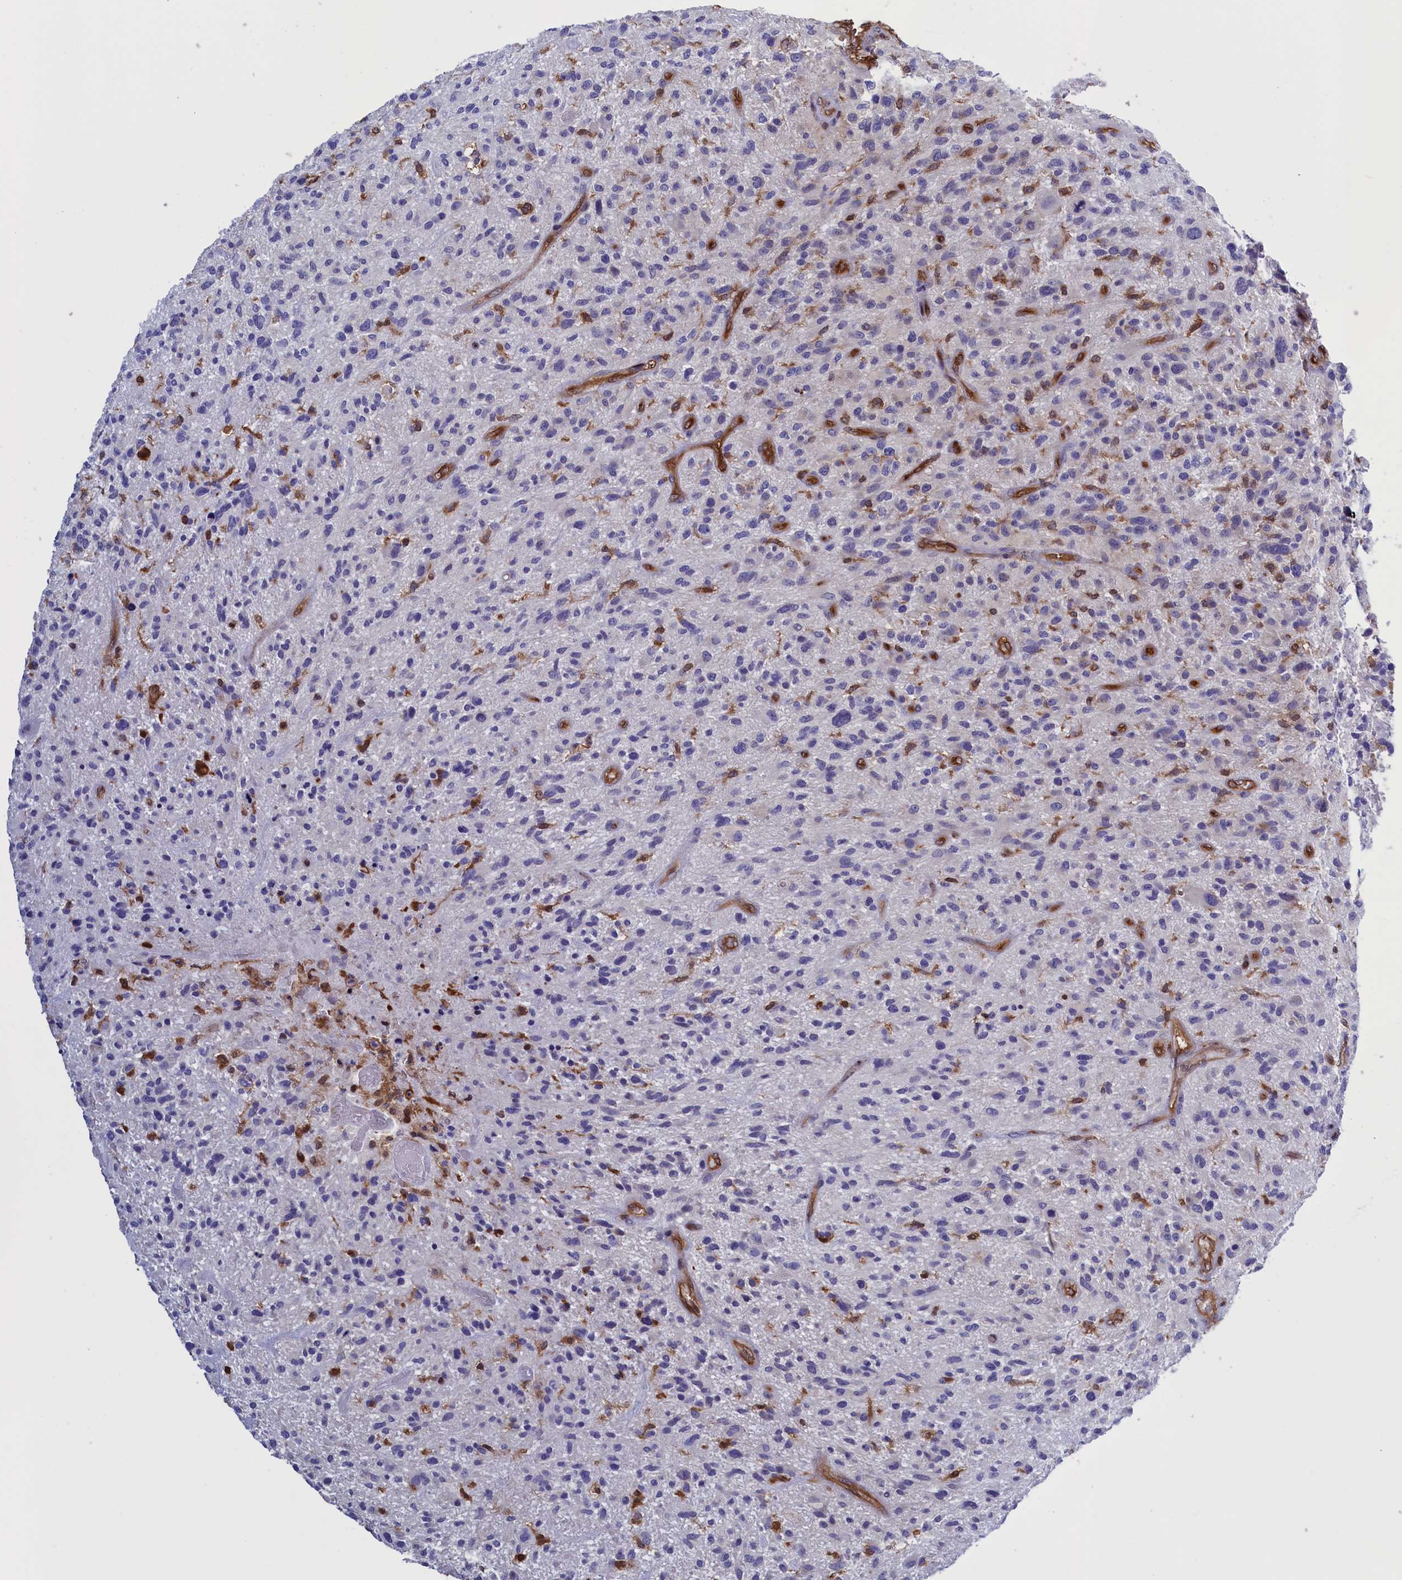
{"staining": {"intensity": "negative", "quantity": "none", "location": "none"}, "tissue": "glioma", "cell_type": "Tumor cells", "image_type": "cancer", "snomed": [{"axis": "morphology", "description": "Glioma, malignant, High grade"}, {"axis": "topography", "description": "Brain"}], "caption": "An IHC micrograph of glioma is shown. There is no staining in tumor cells of glioma.", "gene": "ARHGAP18", "patient": {"sex": "male", "age": 47}}